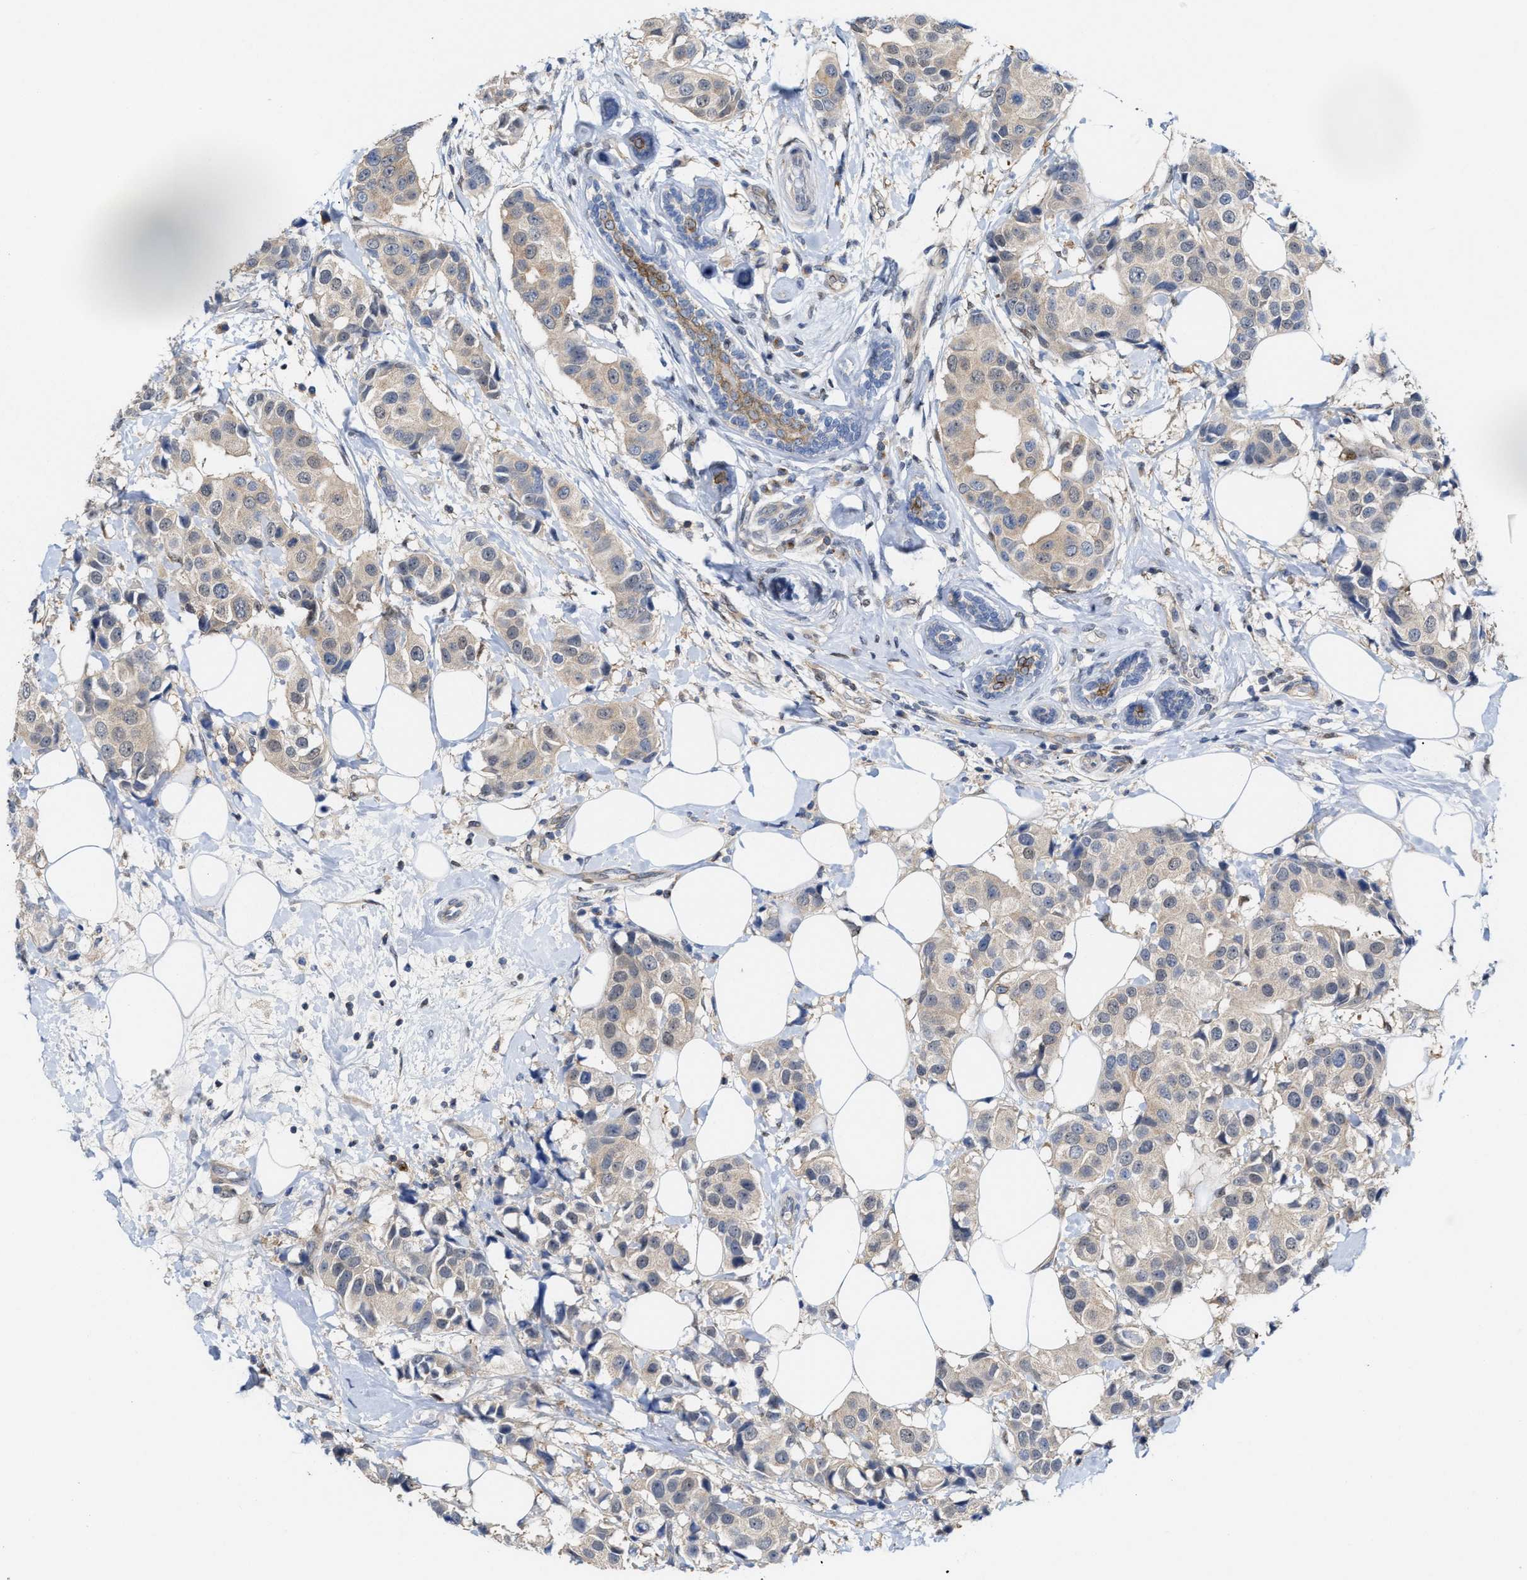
{"staining": {"intensity": "weak", "quantity": "<25%", "location": "cytoplasmic/membranous"}, "tissue": "breast cancer", "cell_type": "Tumor cells", "image_type": "cancer", "snomed": [{"axis": "morphology", "description": "Normal tissue, NOS"}, {"axis": "morphology", "description": "Duct carcinoma"}, {"axis": "topography", "description": "Breast"}], "caption": "Immunohistochemistry micrograph of intraductal carcinoma (breast) stained for a protein (brown), which displays no positivity in tumor cells.", "gene": "BBLN", "patient": {"sex": "female", "age": 39}}